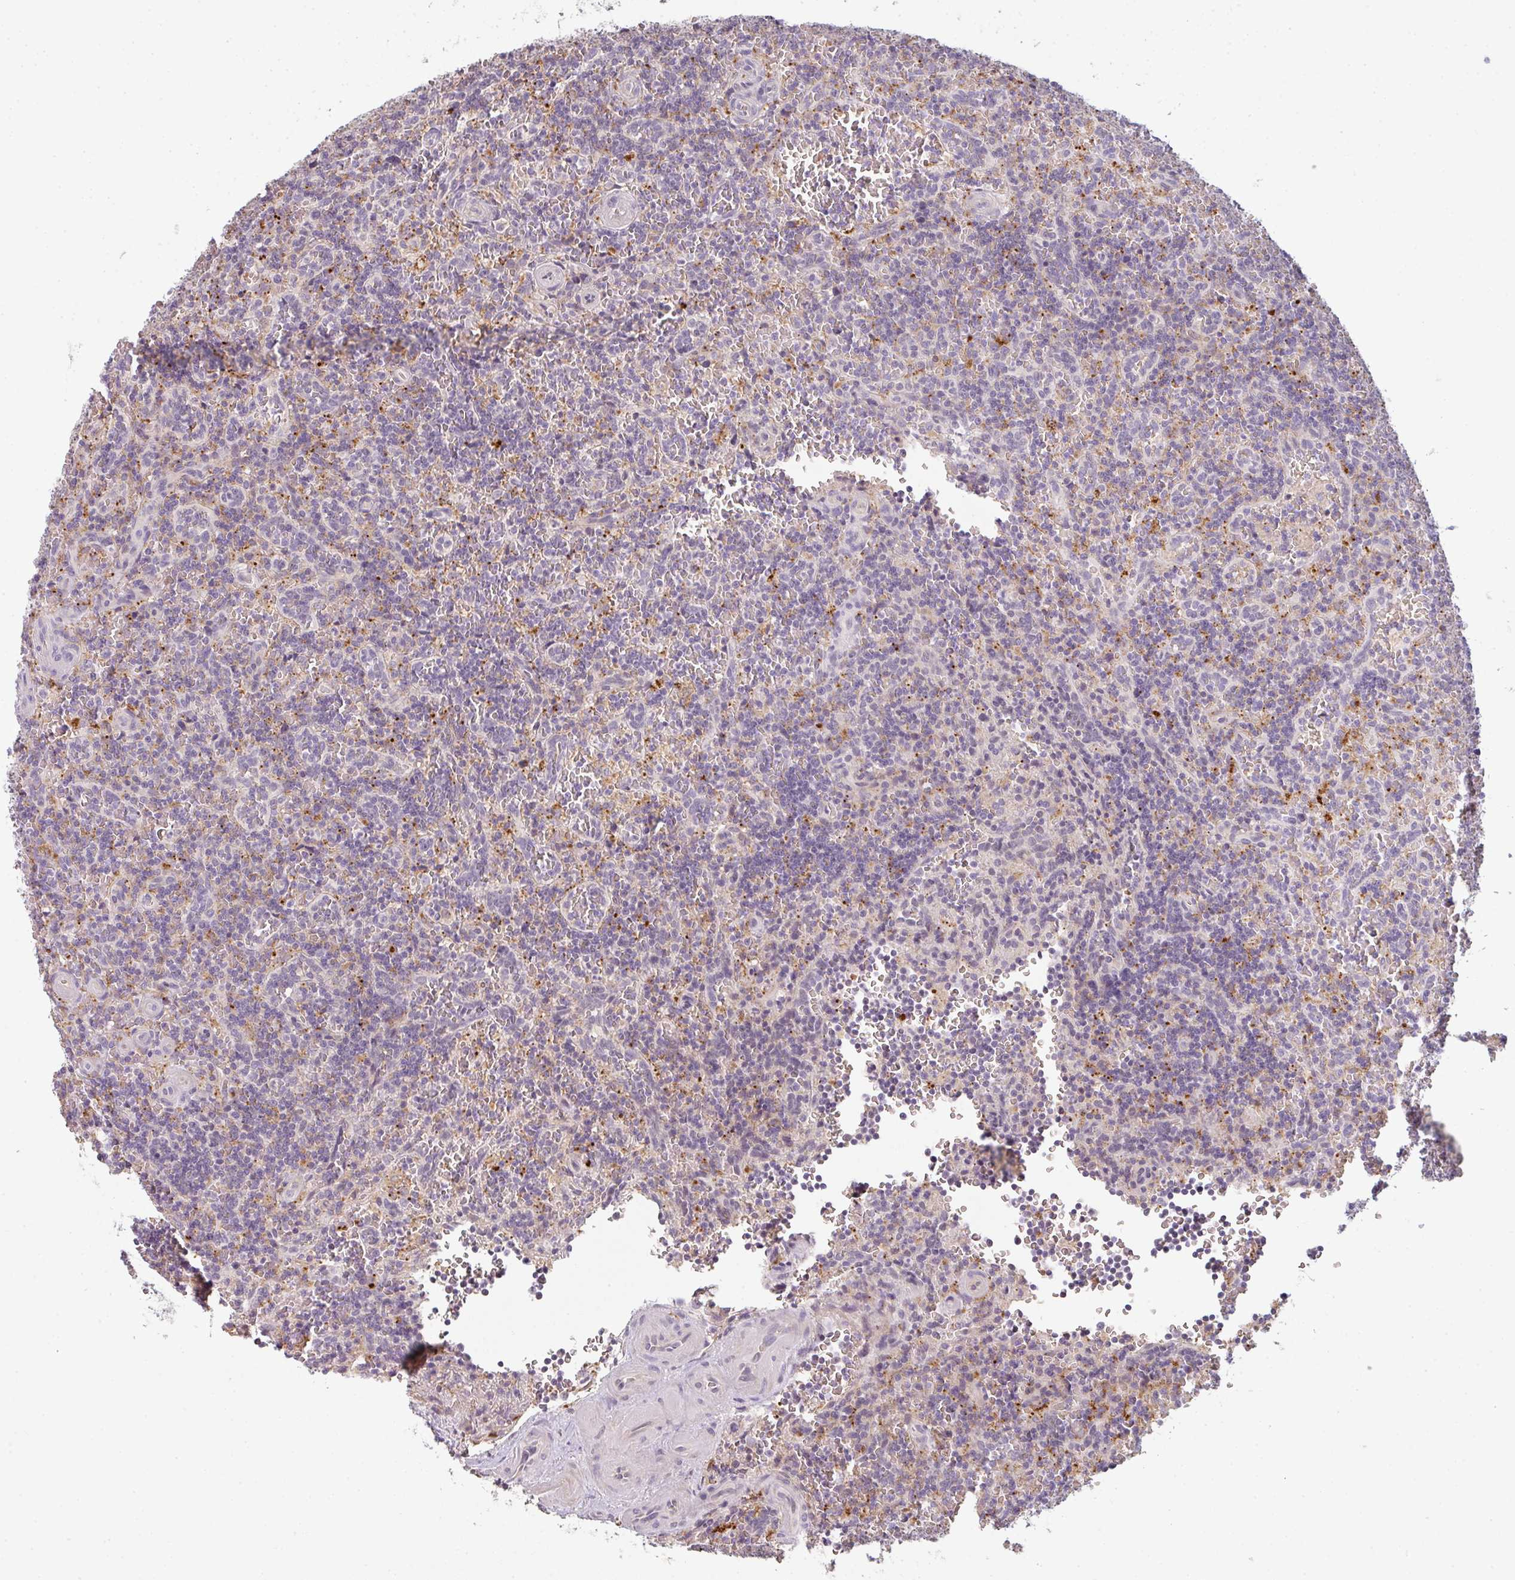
{"staining": {"intensity": "negative", "quantity": "none", "location": "none"}, "tissue": "lymphoma", "cell_type": "Tumor cells", "image_type": "cancer", "snomed": [{"axis": "morphology", "description": "Malignant lymphoma, non-Hodgkin's type, Low grade"}, {"axis": "topography", "description": "Spleen"}], "caption": "Protein analysis of low-grade malignant lymphoma, non-Hodgkin's type shows no significant expression in tumor cells.", "gene": "TMEM237", "patient": {"sex": "male", "age": 73}}